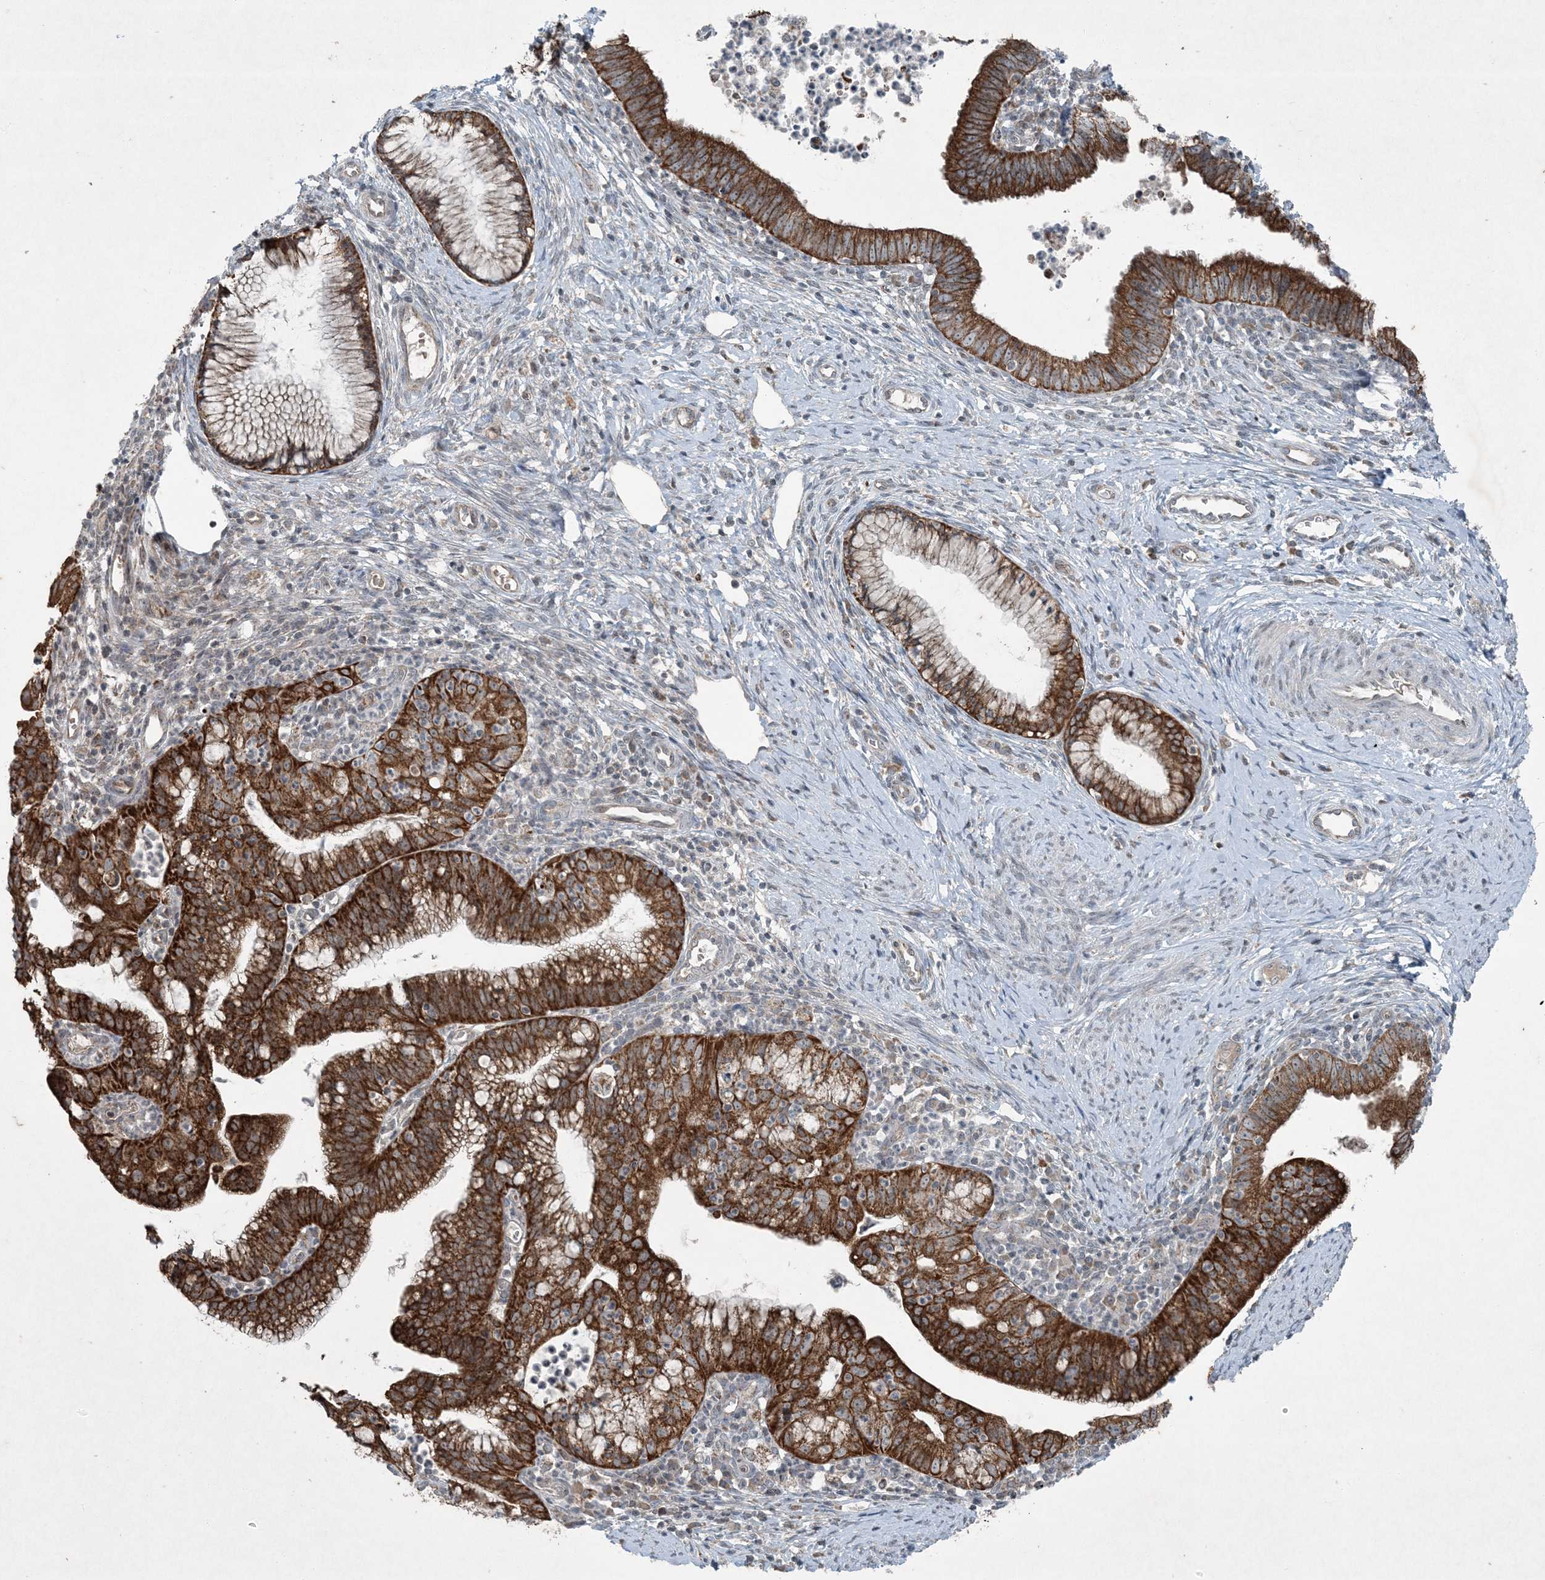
{"staining": {"intensity": "strong", "quantity": ">75%", "location": "cytoplasmic/membranous"}, "tissue": "cervical cancer", "cell_type": "Tumor cells", "image_type": "cancer", "snomed": [{"axis": "morphology", "description": "Adenocarcinoma, NOS"}, {"axis": "topography", "description": "Cervix"}], "caption": "Immunohistochemical staining of cervical cancer (adenocarcinoma) reveals high levels of strong cytoplasmic/membranous protein expression in about >75% of tumor cells. Ihc stains the protein in brown and the nuclei are stained blue.", "gene": "PC", "patient": {"sex": "female", "age": 36}}